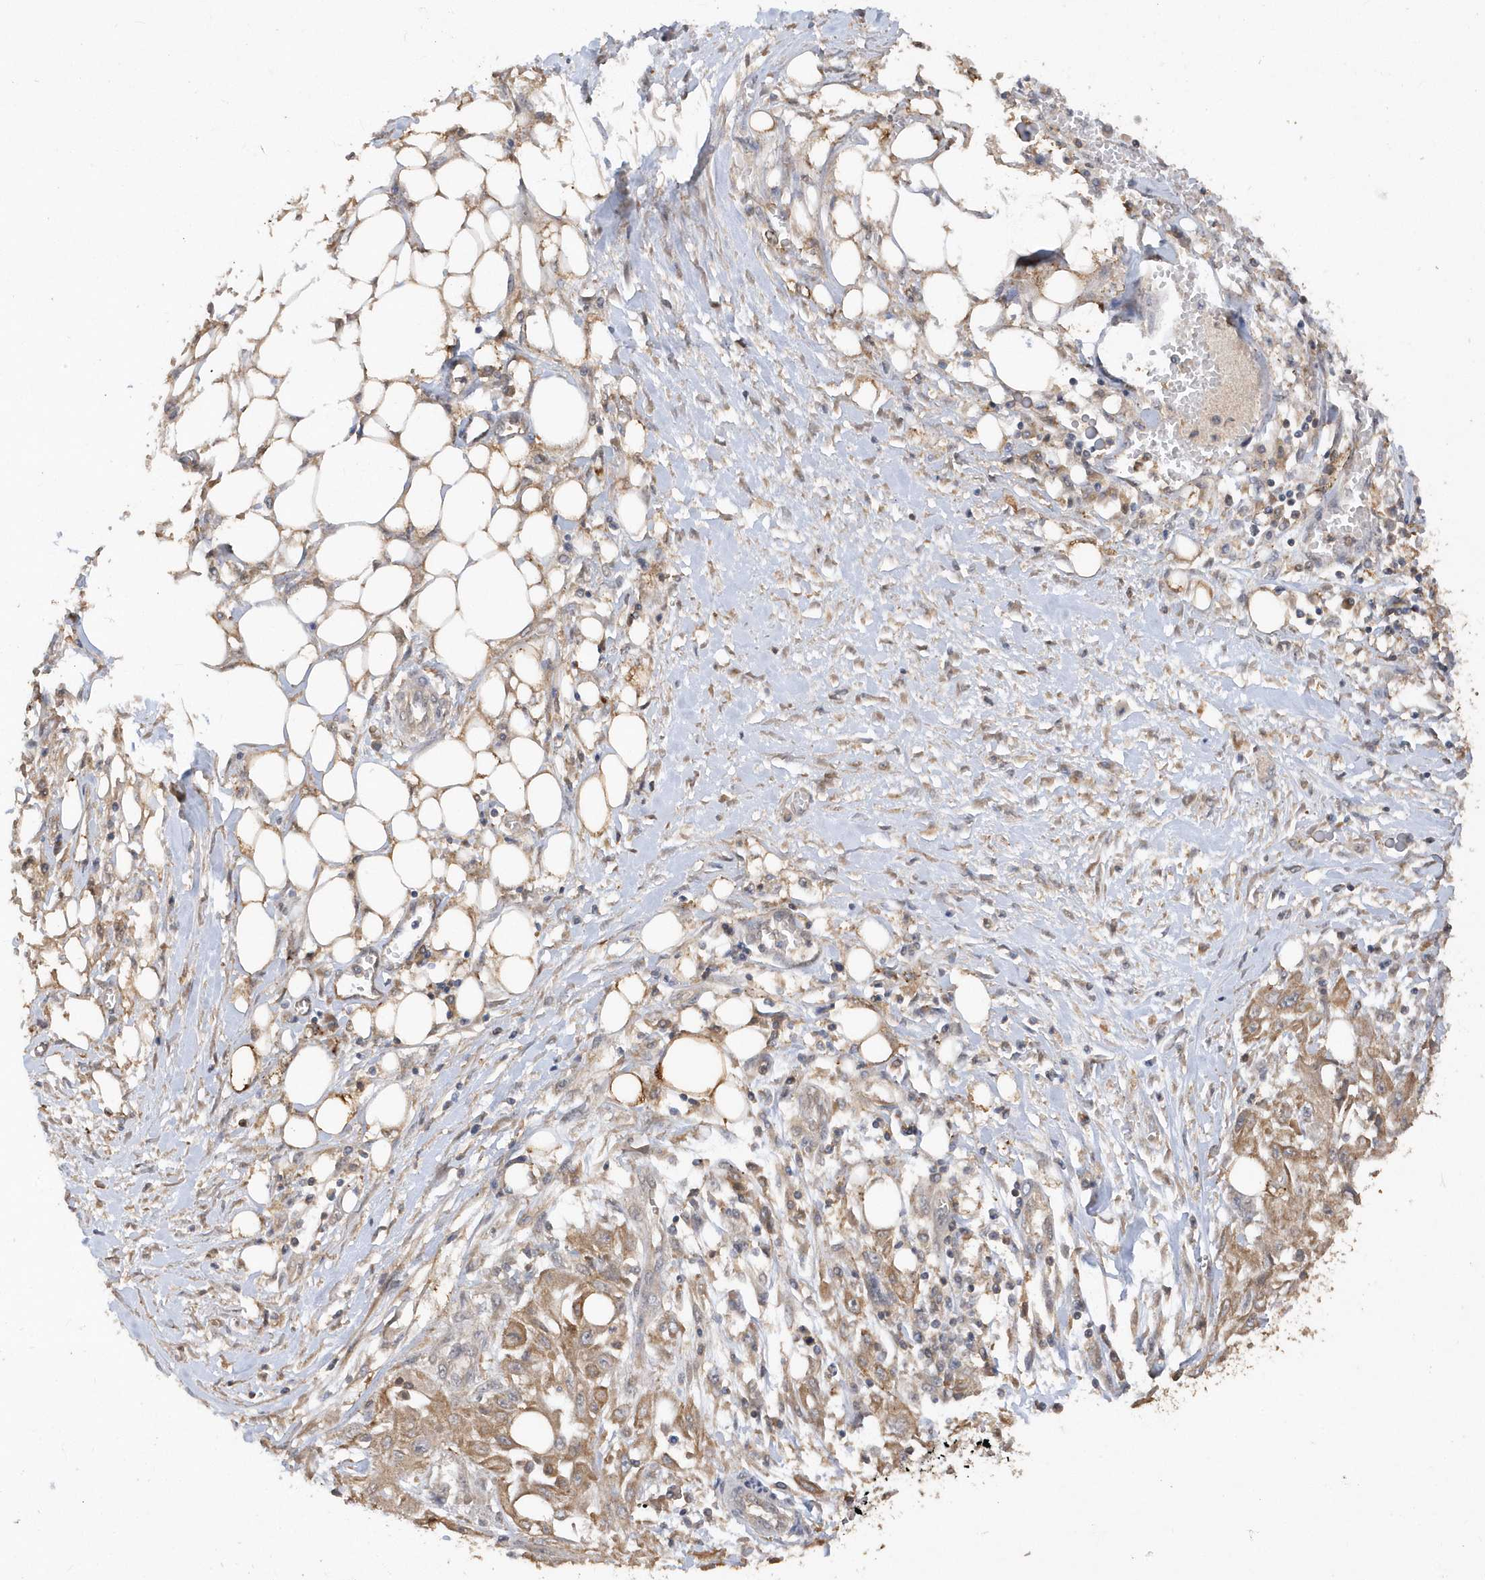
{"staining": {"intensity": "moderate", "quantity": ">75%", "location": "cytoplasmic/membranous"}, "tissue": "skin cancer", "cell_type": "Tumor cells", "image_type": "cancer", "snomed": [{"axis": "morphology", "description": "Squamous cell carcinoma, NOS"}, {"axis": "morphology", "description": "Squamous cell carcinoma, metastatic, NOS"}, {"axis": "topography", "description": "Skin"}, {"axis": "topography", "description": "Lymph node"}], "caption": "Moderate cytoplasmic/membranous staining is identified in approximately >75% of tumor cells in metastatic squamous cell carcinoma (skin). (Stains: DAB in brown, nuclei in blue, Microscopy: brightfield microscopy at high magnification).", "gene": "RPE", "patient": {"sex": "male", "age": 75}}